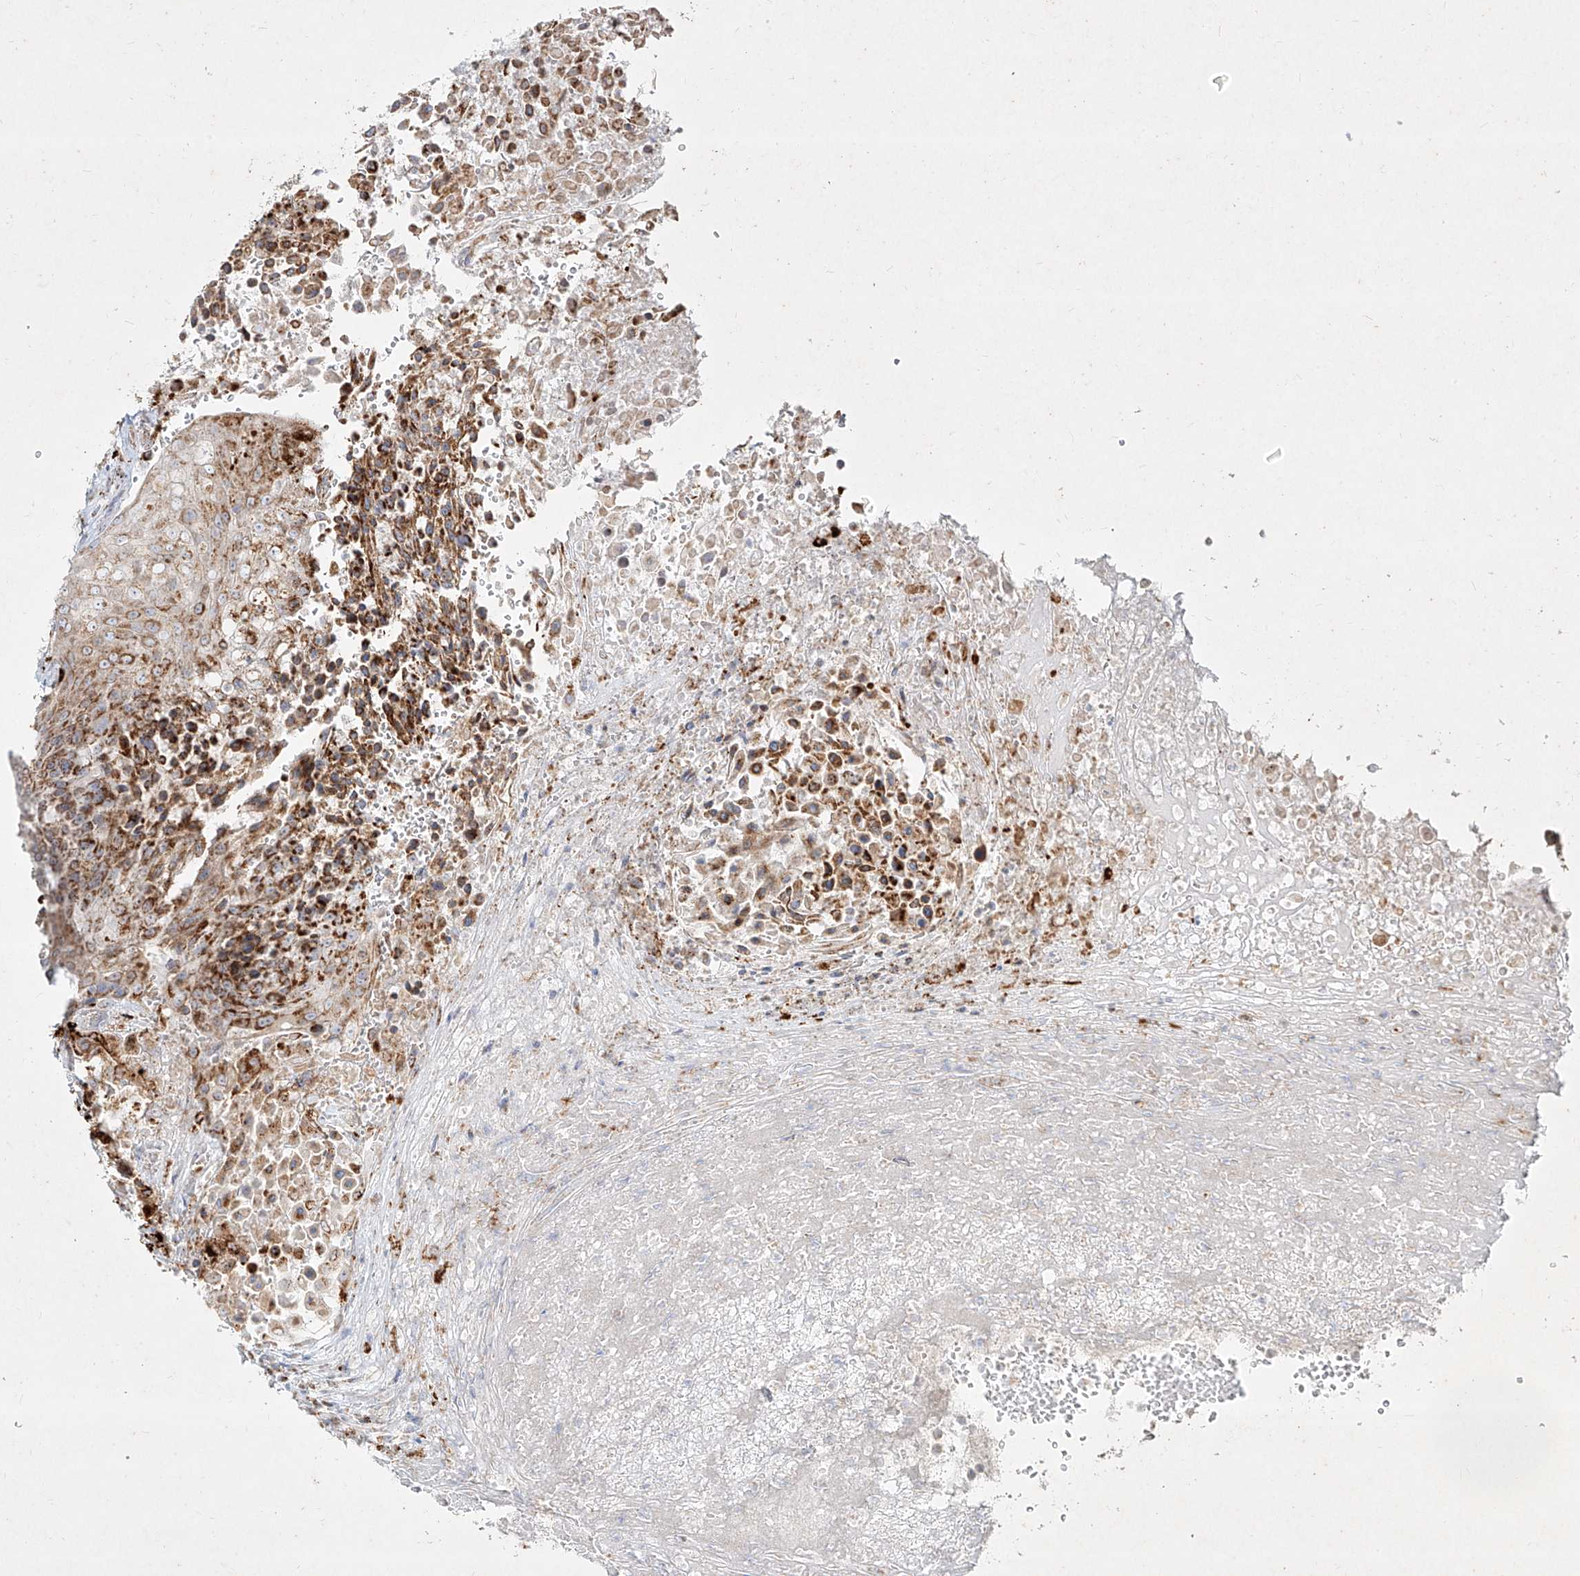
{"staining": {"intensity": "moderate", "quantity": ">75%", "location": "cytoplasmic/membranous"}, "tissue": "urothelial cancer", "cell_type": "Tumor cells", "image_type": "cancer", "snomed": [{"axis": "morphology", "description": "Urothelial carcinoma, High grade"}, {"axis": "topography", "description": "Urinary bladder"}], "caption": "The histopathology image shows staining of high-grade urothelial carcinoma, revealing moderate cytoplasmic/membranous protein positivity (brown color) within tumor cells.", "gene": "MTX2", "patient": {"sex": "female", "age": 63}}